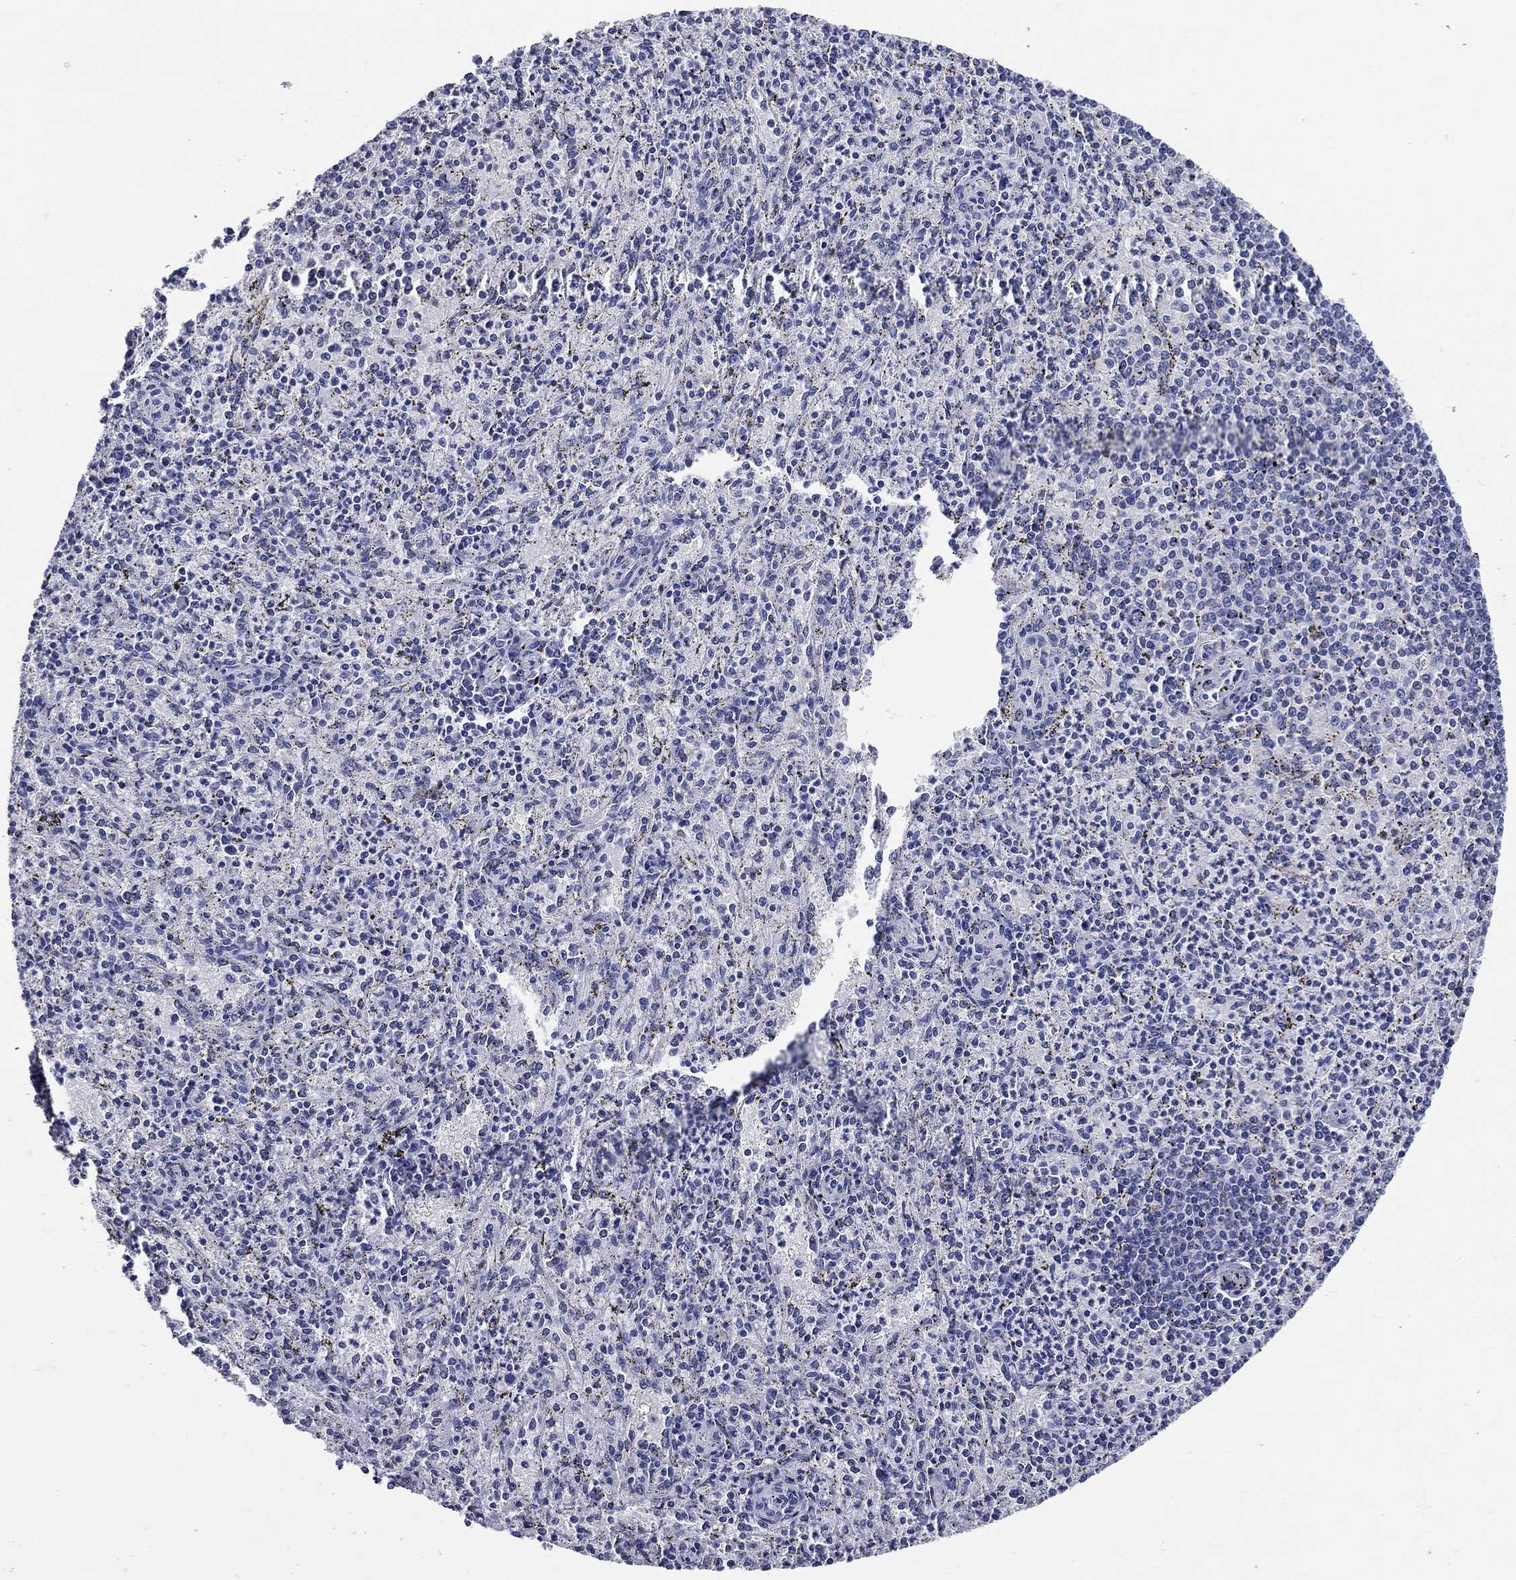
{"staining": {"intensity": "negative", "quantity": "none", "location": "none"}, "tissue": "spleen", "cell_type": "Cells in red pulp", "image_type": "normal", "snomed": [{"axis": "morphology", "description": "Normal tissue, NOS"}, {"axis": "topography", "description": "Spleen"}], "caption": "The histopathology image shows no significant positivity in cells in red pulp of spleen.", "gene": "ACE2", "patient": {"sex": "male", "age": 60}}